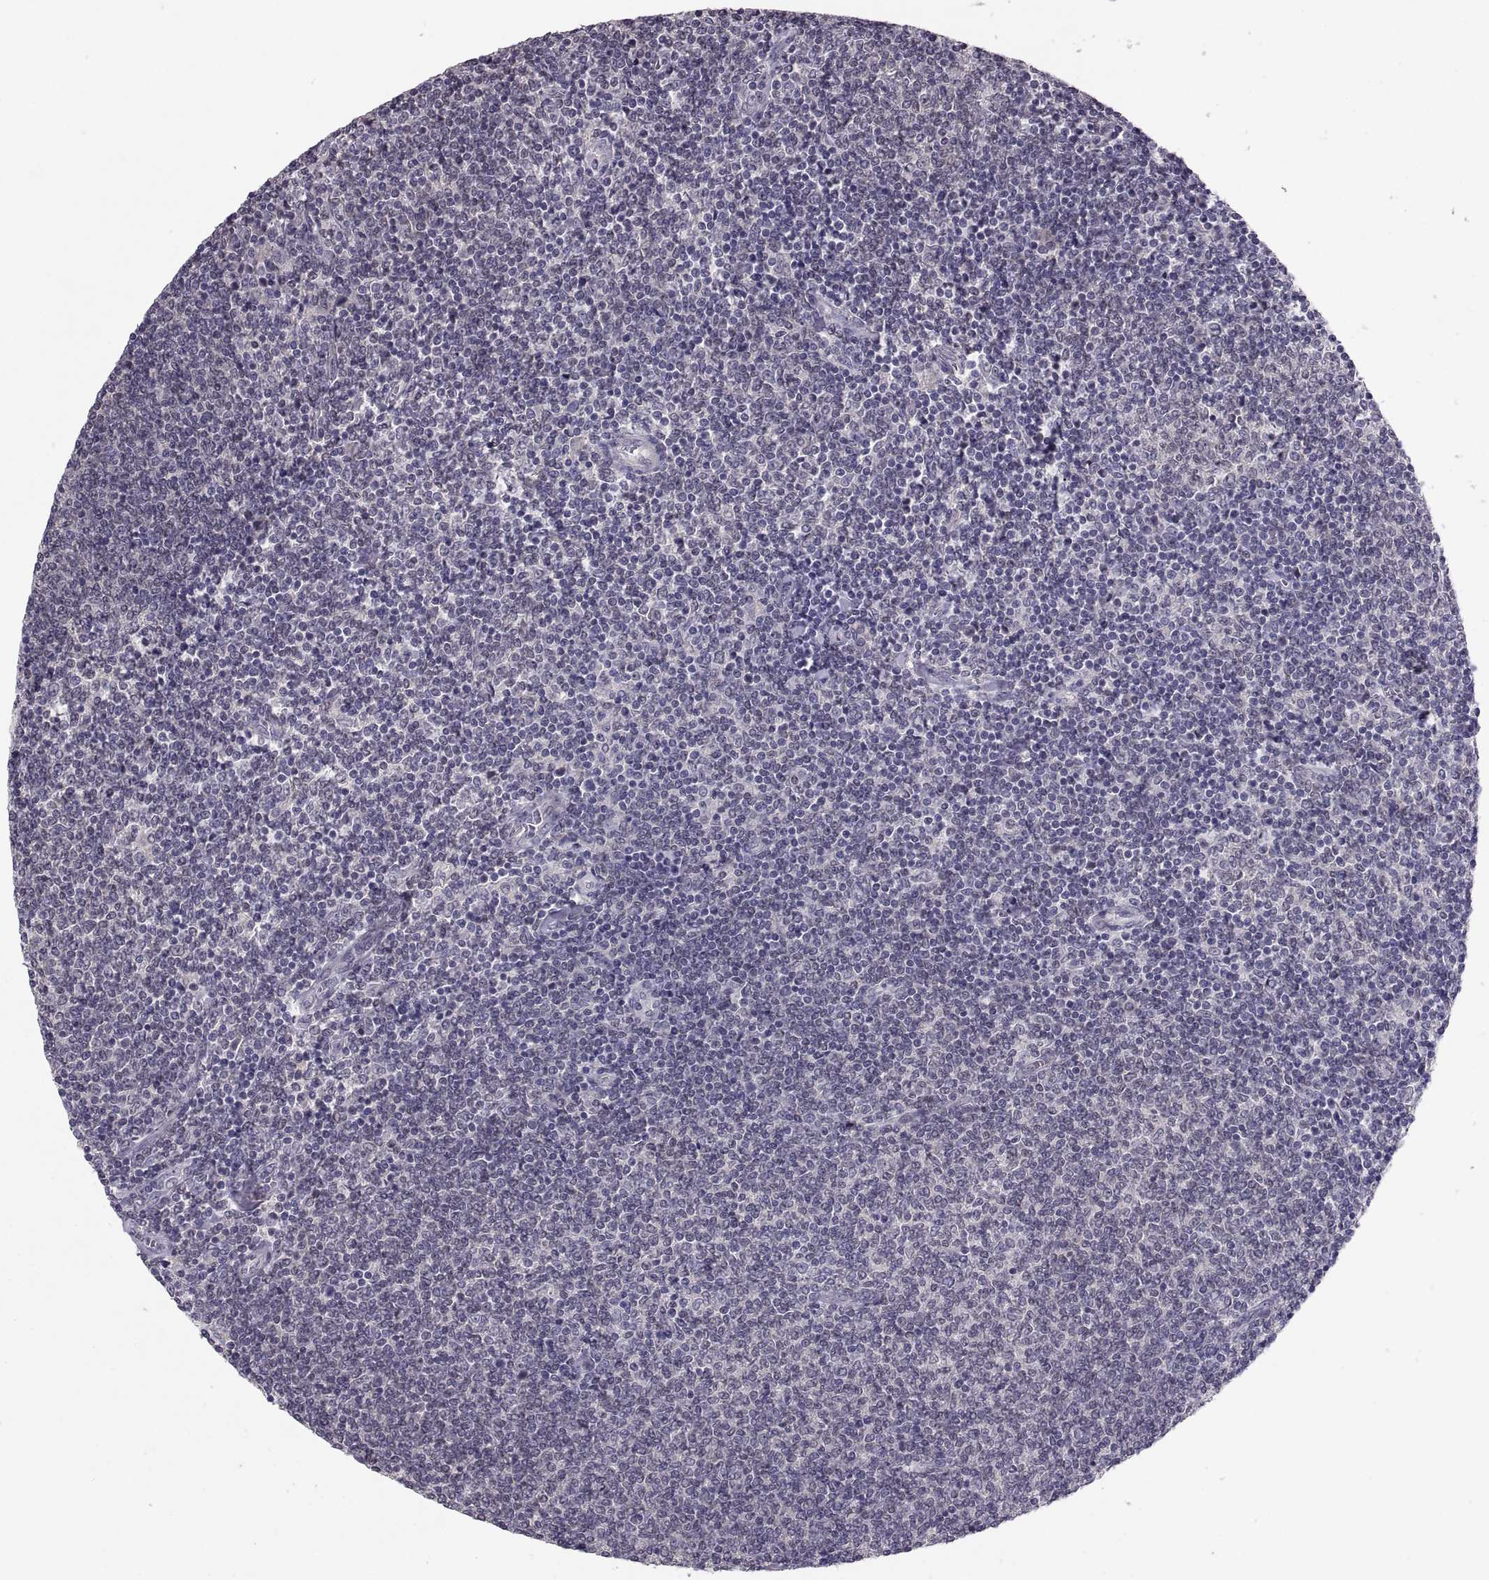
{"staining": {"intensity": "negative", "quantity": "none", "location": "none"}, "tissue": "lymphoma", "cell_type": "Tumor cells", "image_type": "cancer", "snomed": [{"axis": "morphology", "description": "Malignant lymphoma, non-Hodgkin's type, Low grade"}, {"axis": "topography", "description": "Lymph node"}], "caption": "Immunohistochemistry of human lymphoma displays no positivity in tumor cells.", "gene": "PAX2", "patient": {"sex": "male", "age": 52}}